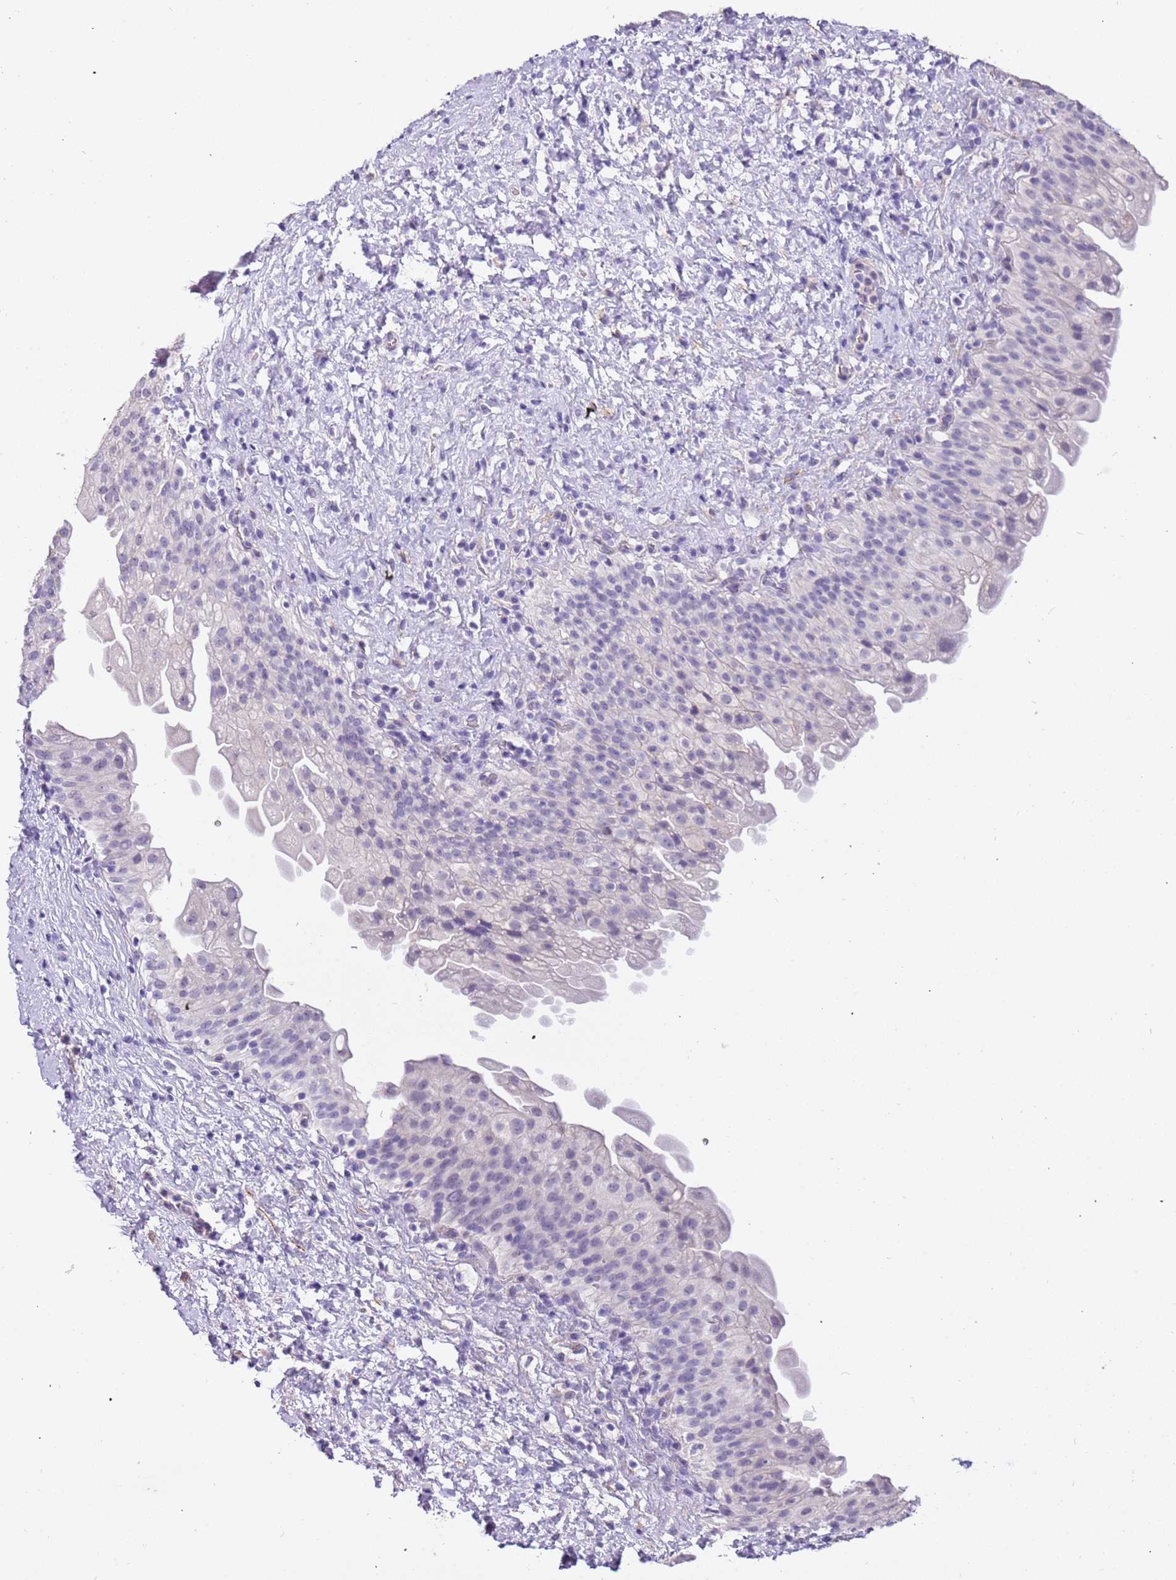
{"staining": {"intensity": "negative", "quantity": "none", "location": "none"}, "tissue": "urinary bladder", "cell_type": "Urothelial cells", "image_type": "normal", "snomed": [{"axis": "morphology", "description": "Normal tissue, NOS"}, {"axis": "topography", "description": "Urinary bladder"}], "caption": "IHC of normal human urinary bladder shows no expression in urothelial cells. (Stains: DAB (3,3'-diaminobenzidine) IHC with hematoxylin counter stain, Microscopy: brightfield microscopy at high magnification).", "gene": "PCGF2", "patient": {"sex": "female", "age": 27}}